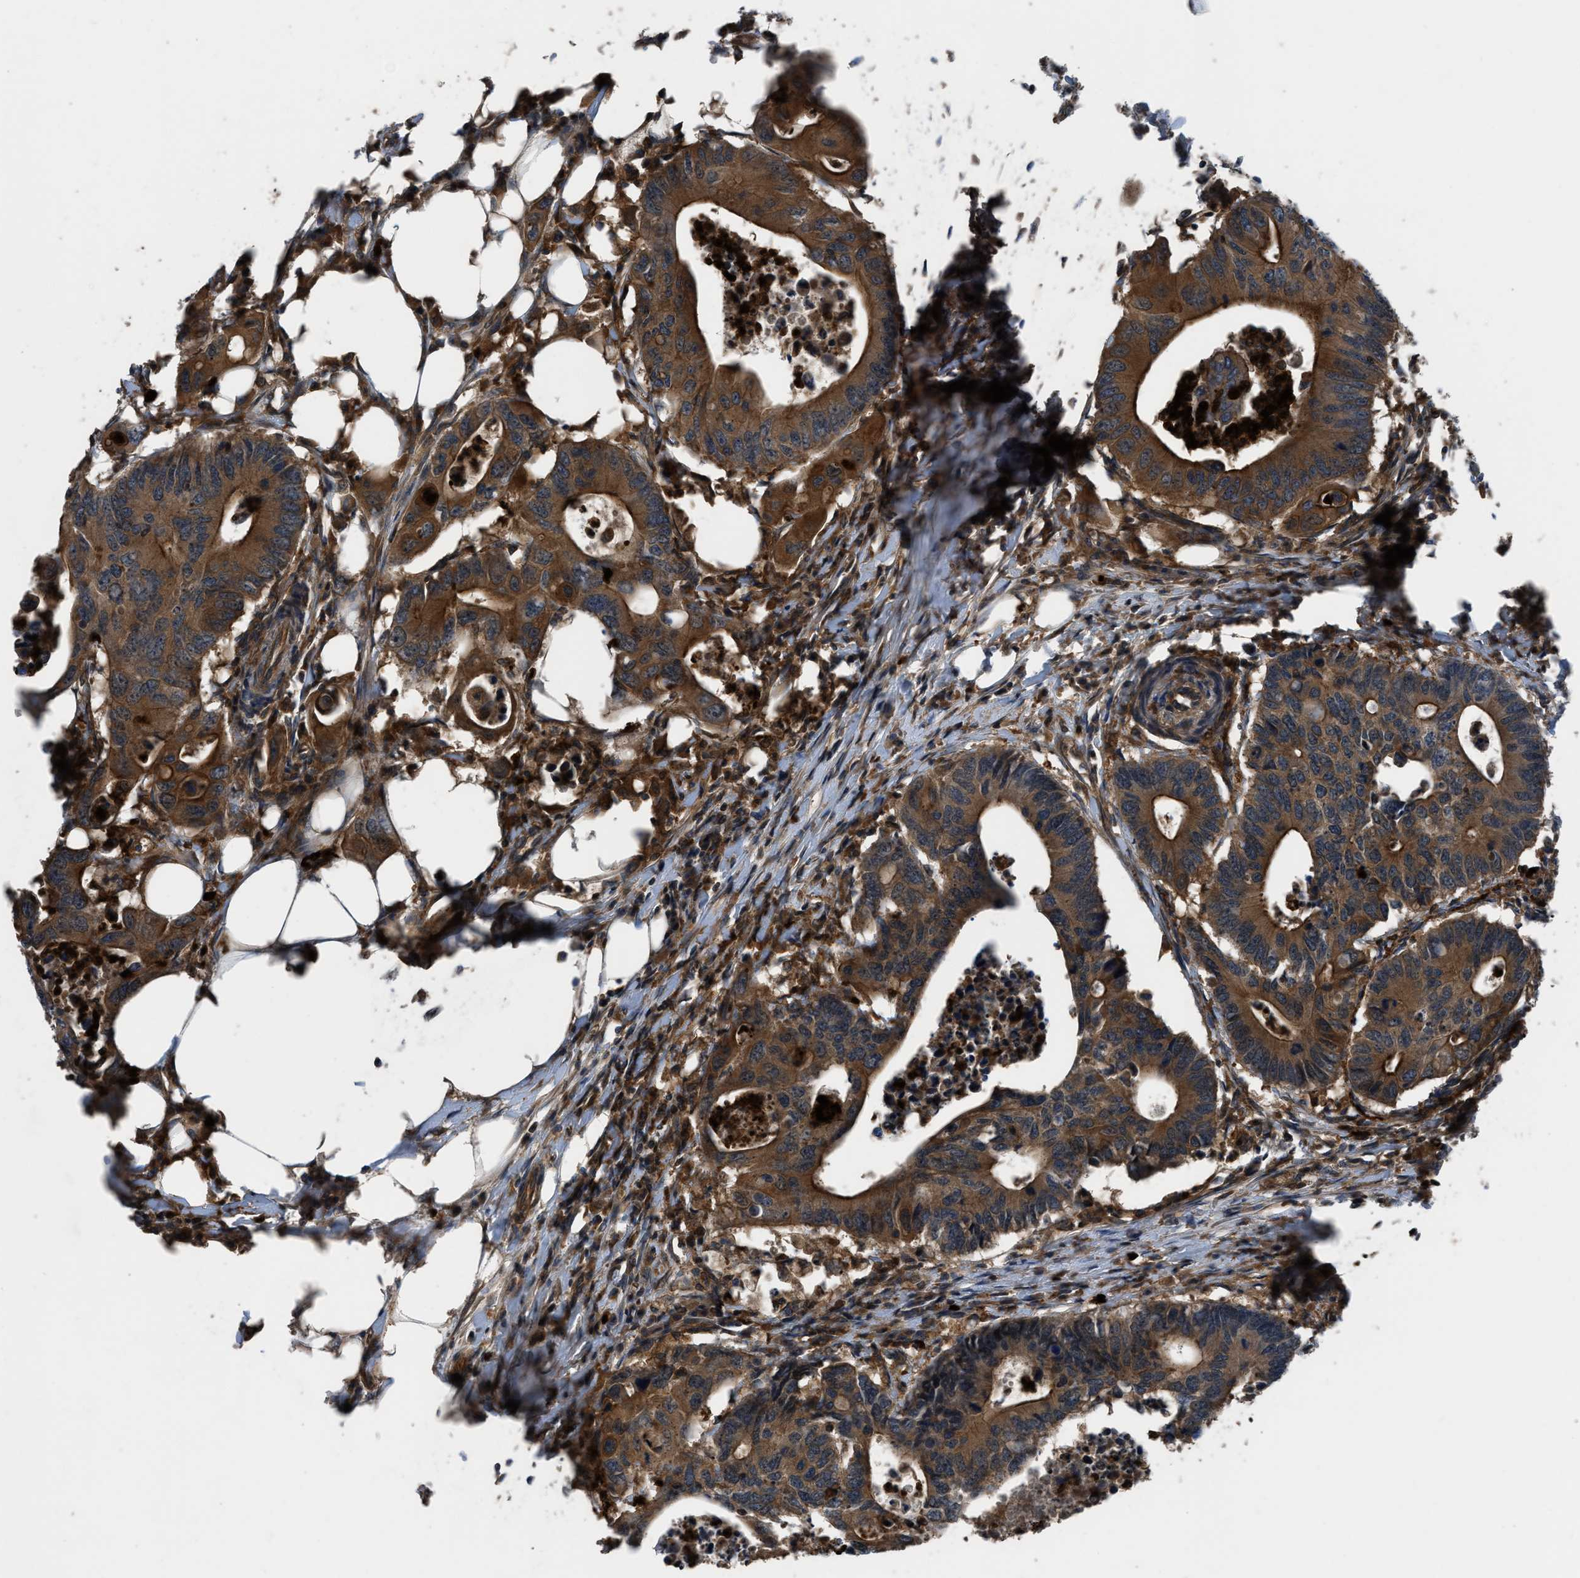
{"staining": {"intensity": "moderate", "quantity": ">75%", "location": "cytoplasmic/membranous"}, "tissue": "colorectal cancer", "cell_type": "Tumor cells", "image_type": "cancer", "snomed": [{"axis": "morphology", "description": "Adenocarcinoma, NOS"}, {"axis": "topography", "description": "Colon"}], "caption": "A medium amount of moderate cytoplasmic/membranous positivity is present in approximately >75% of tumor cells in colorectal cancer (adenocarcinoma) tissue.", "gene": "USP25", "patient": {"sex": "male", "age": 71}}